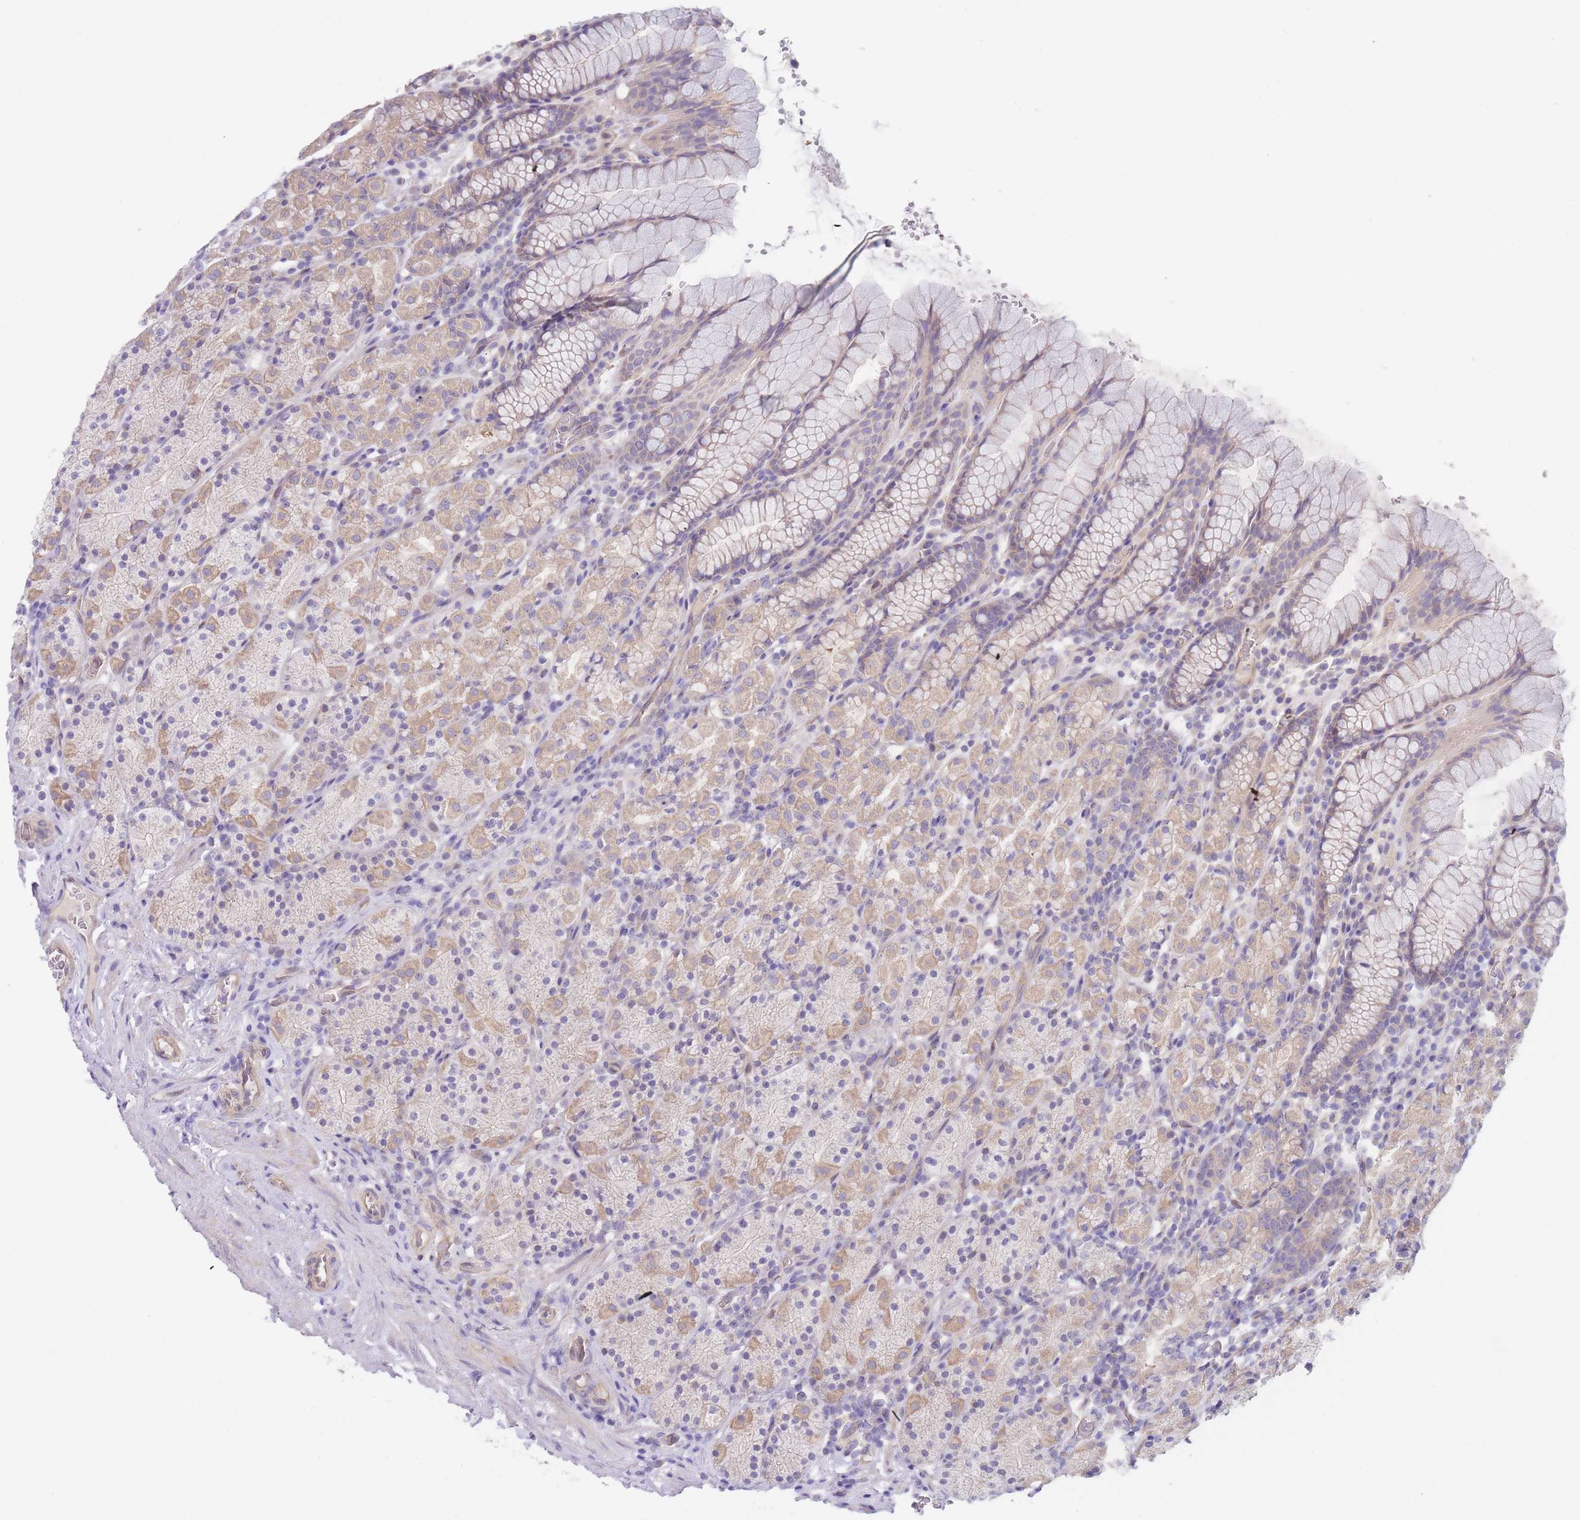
{"staining": {"intensity": "weak", "quantity": "25%-75%", "location": "cytoplasmic/membranous"}, "tissue": "stomach", "cell_type": "Glandular cells", "image_type": "normal", "snomed": [{"axis": "morphology", "description": "Normal tissue, NOS"}, {"axis": "topography", "description": "Stomach, upper"}, {"axis": "topography", "description": "Stomach"}], "caption": "Immunohistochemistry (DAB (3,3'-diaminobenzidine)) staining of unremarkable human stomach displays weak cytoplasmic/membranous protein positivity in about 25%-75% of glandular cells.", "gene": "ZNF281", "patient": {"sex": "male", "age": 62}}